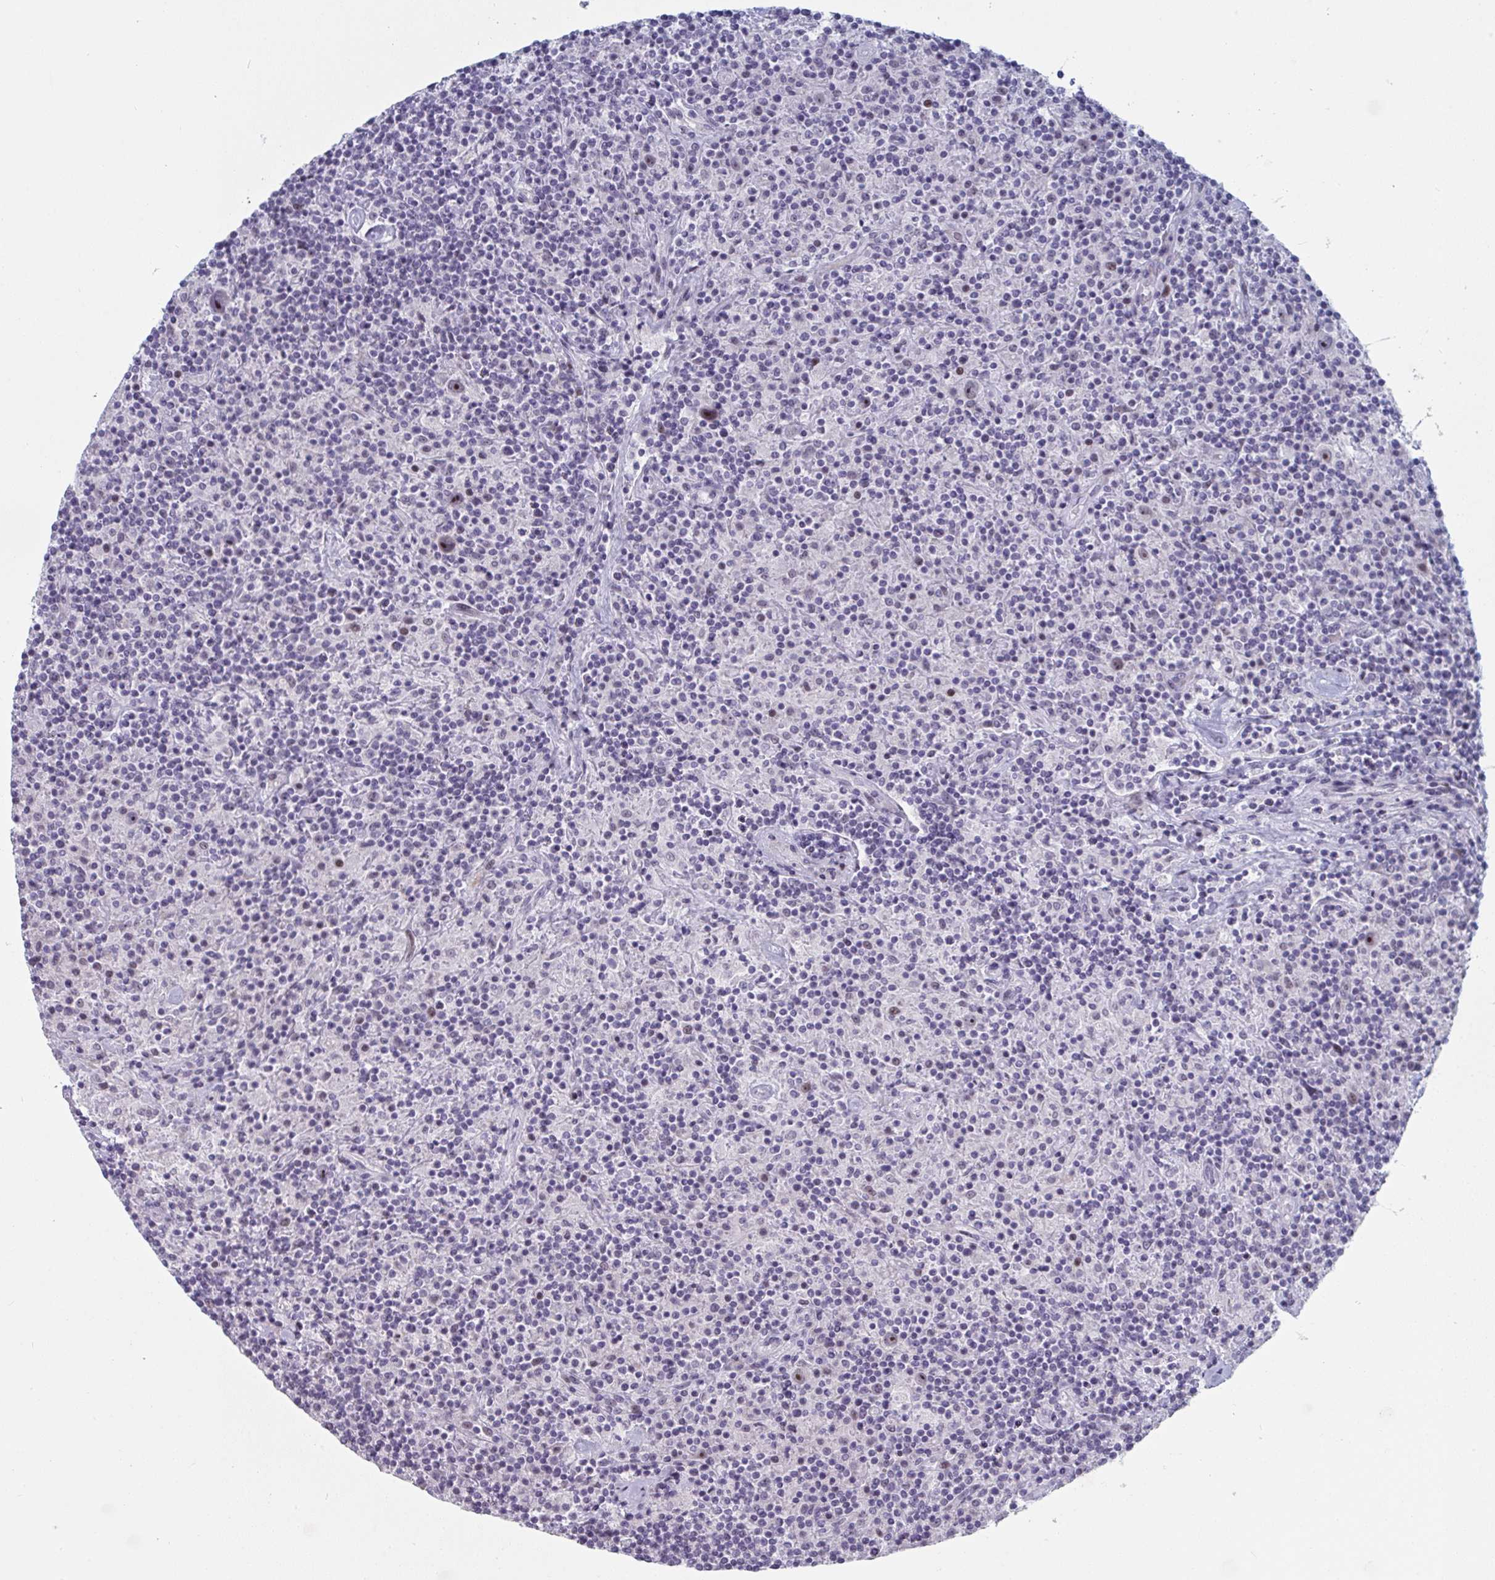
{"staining": {"intensity": "moderate", "quantity": ">75%", "location": "nuclear"}, "tissue": "lymphoma", "cell_type": "Tumor cells", "image_type": "cancer", "snomed": [{"axis": "morphology", "description": "Hodgkin's disease, NOS"}, {"axis": "topography", "description": "Lymph node"}], "caption": "DAB immunohistochemical staining of Hodgkin's disease shows moderate nuclear protein positivity in approximately >75% of tumor cells.", "gene": "NR1H2", "patient": {"sex": "male", "age": 70}}